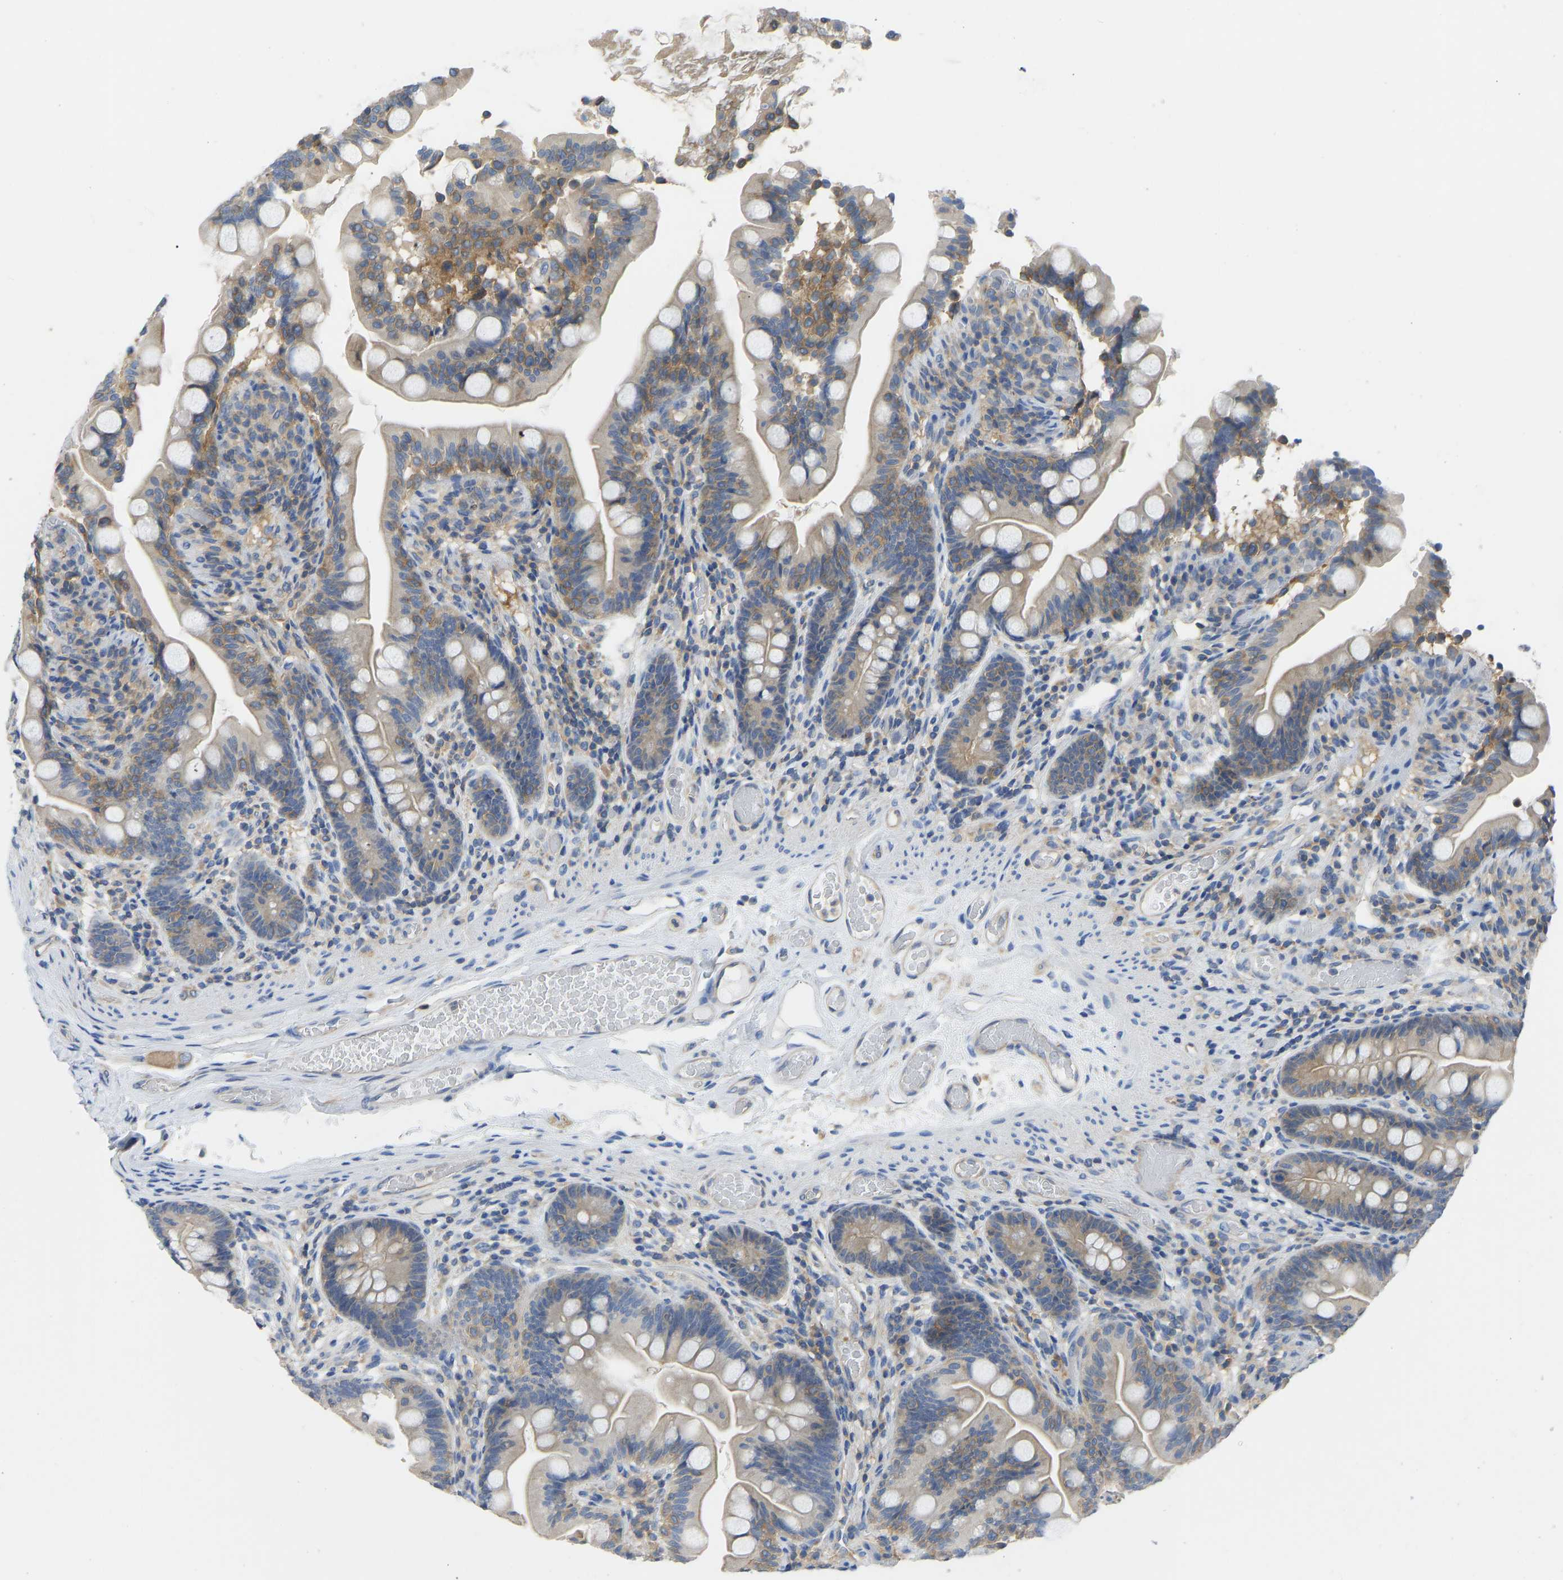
{"staining": {"intensity": "weak", "quantity": ">75%", "location": "cytoplasmic/membranous"}, "tissue": "small intestine", "cell_type": "Glandular cells", "image_type": "normal", "snomed": [{"axis": "morphology", "description": "Normal tissue, NOS"}, {"axis": "topography", "description": "Small intestine"}], "caption": "IHC photomicrograph of unremarkable small intestine: small intestine stained using IHC reveals low levels of weak protein expression localized specifically in the cytoplasmic/membranous of glandular cells, appearing as a cytoplasmic/membranous brown color.", "gene": "PPP3CA", "patient": {"sex": "female", "age": 56}}